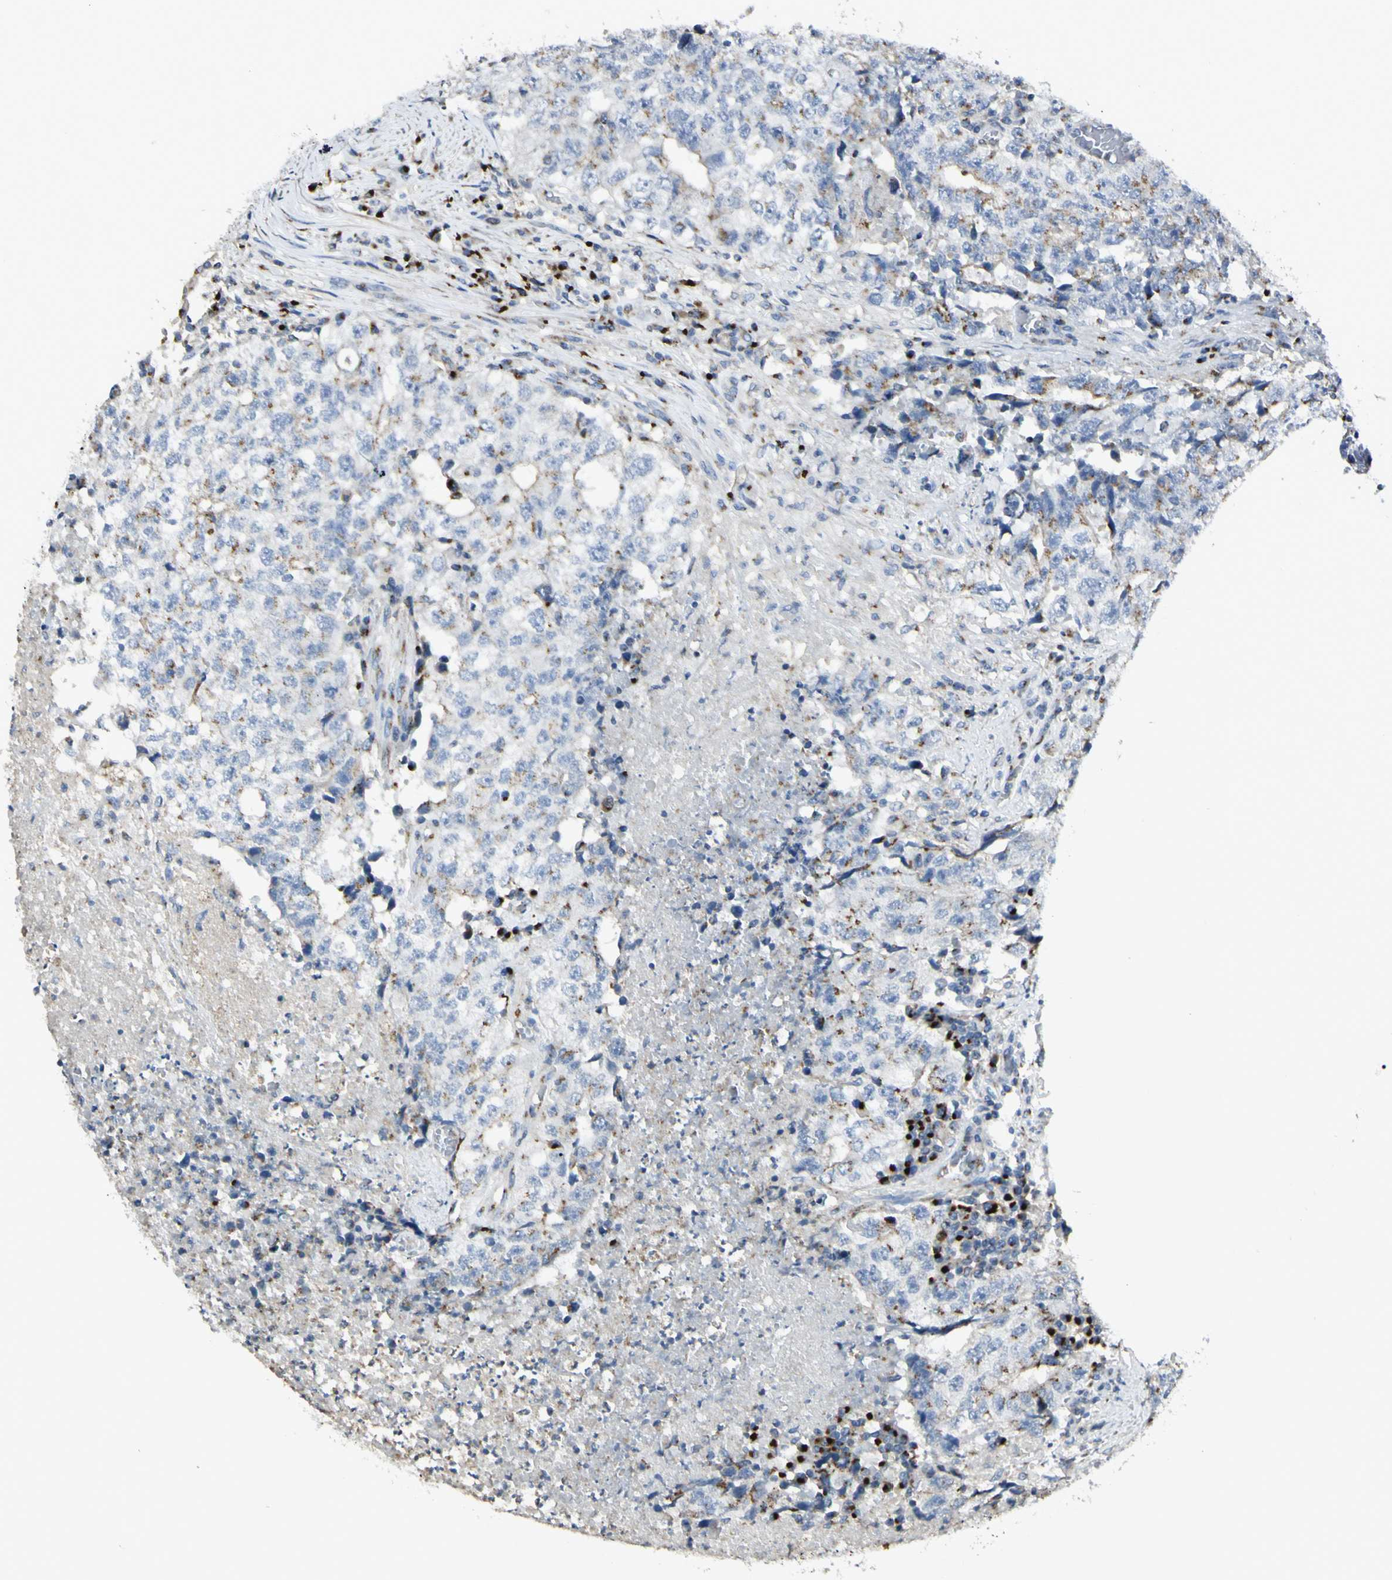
{"staining": {"intensity": "moderate", "quantity": "<25%", "location": "cytoplasmic/membranous"}, "tissue": "testis cancer", "cell_type": "Tumor cells", "image_type": "cancer", "snomed": [{"axis": "morphology", "description": "Necrosis, NOS"}, {"axis": "morphology", "description": "Carcinoma, Embryonal, NOS"}, {"axis": "topography", "description": "Testis"}], "caption": "Immunohistochemical staining of human testis cancer shows moderate cytoplasmic/membranous protein positivity in about <25% of tumor cells. (DAB (3,3'-diaminobenzidine) = brown stain, brightfield microscopy at high magnification).", "gene": "B4GALT3", "patient": {"sex": "male", "age": 19}}